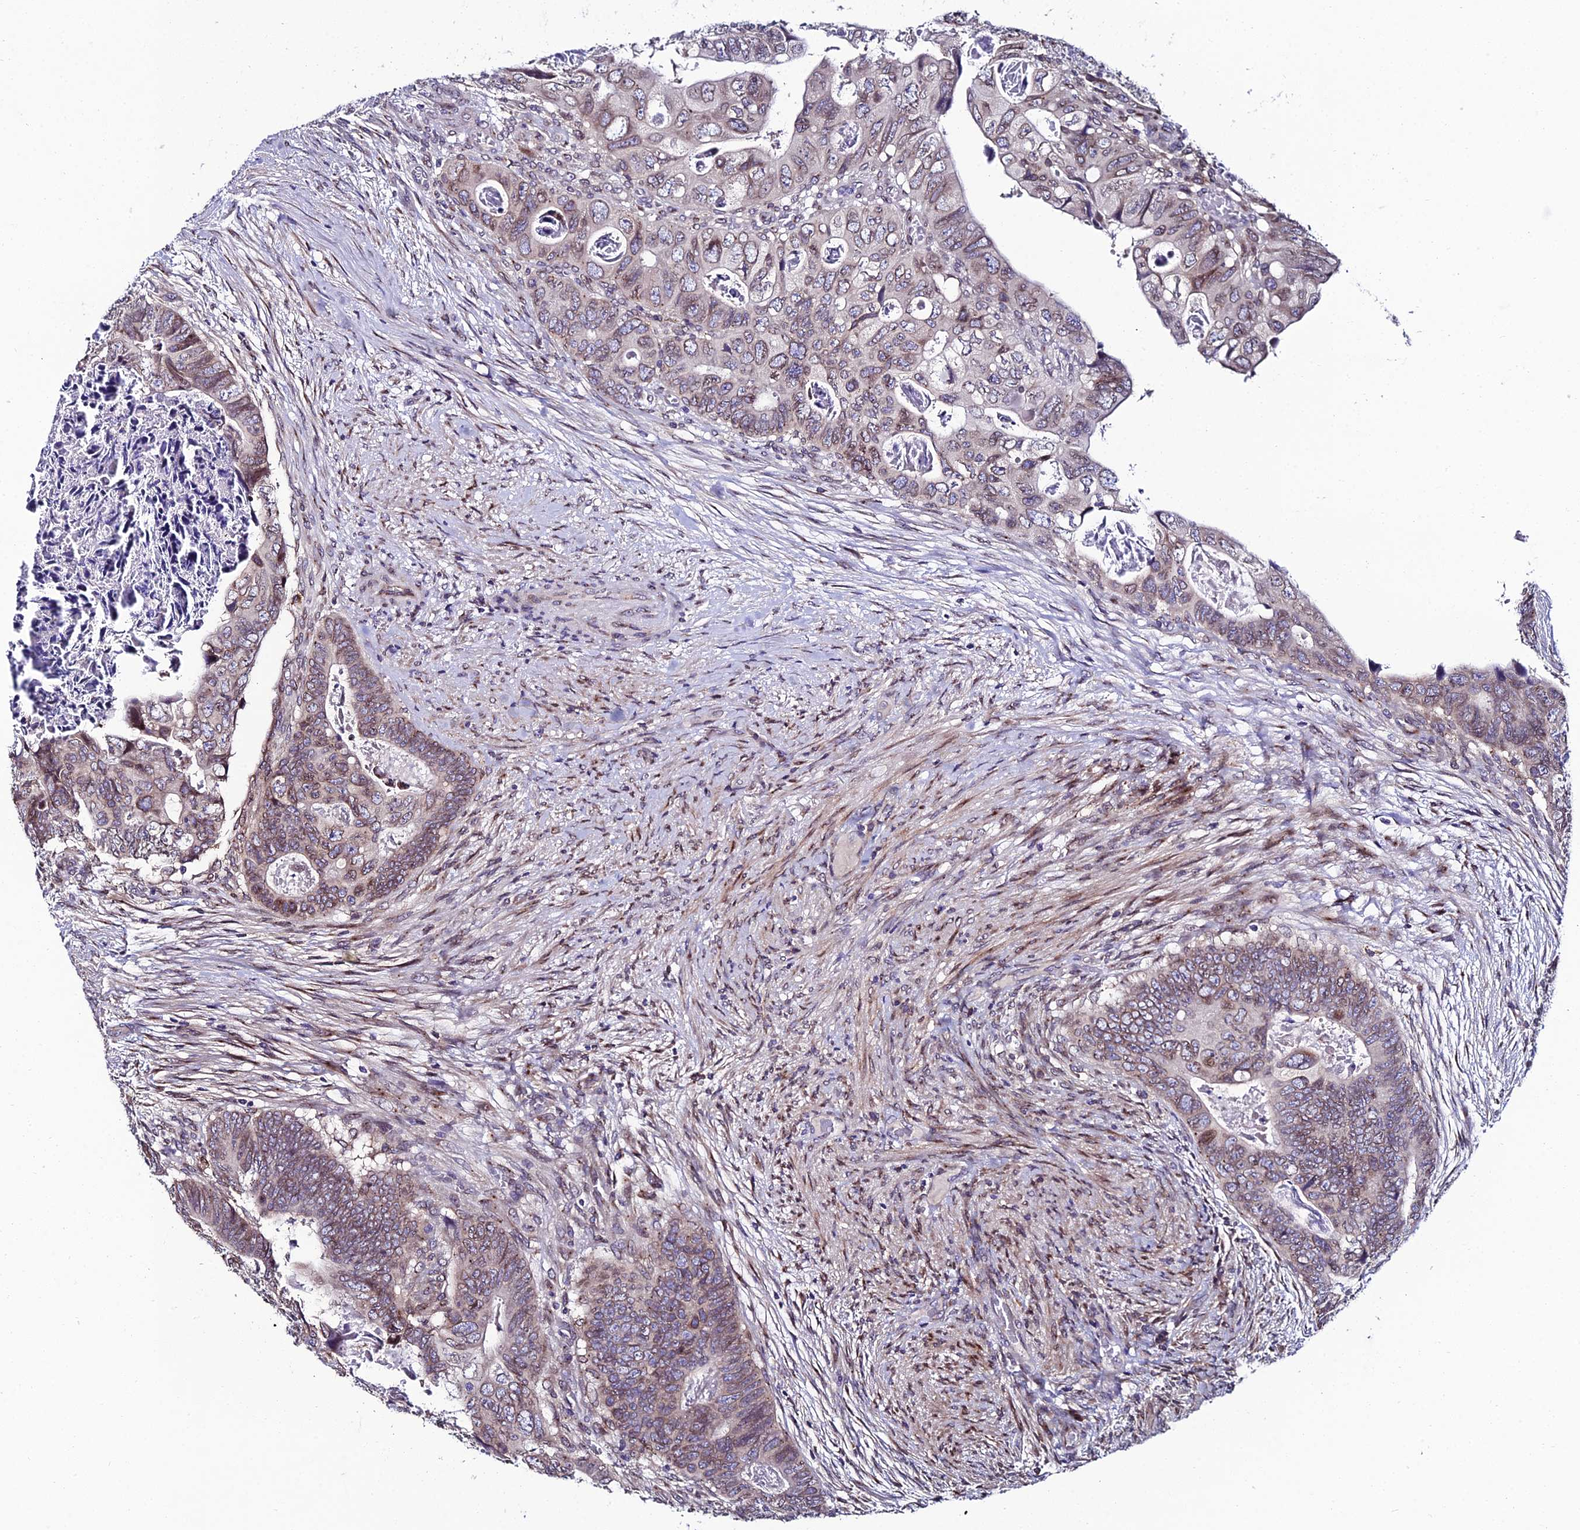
{"staining": {"intensity": "moderate", "quantity": ">75%", "location": "cytoplasmic/membranous,nuclear"}, "tissue": "colorectal cancer", "cell_type": "Tumor cells", "image_type": "cancer", "snomed": [{"axis": "morphology", "description": "Adenocarcinoma, NOS"}, {"axis": "topography", "description": "Rectum"}], "caption": "Brown immunohistochemical staining in adenocarcinoma (colorectal) exhibits moderate cytoplasmic/membranous and nuclear expression in about >75% of tumor cells.", "gene": "DDX19A", "patient": {"sex": "female", "age": 78}}